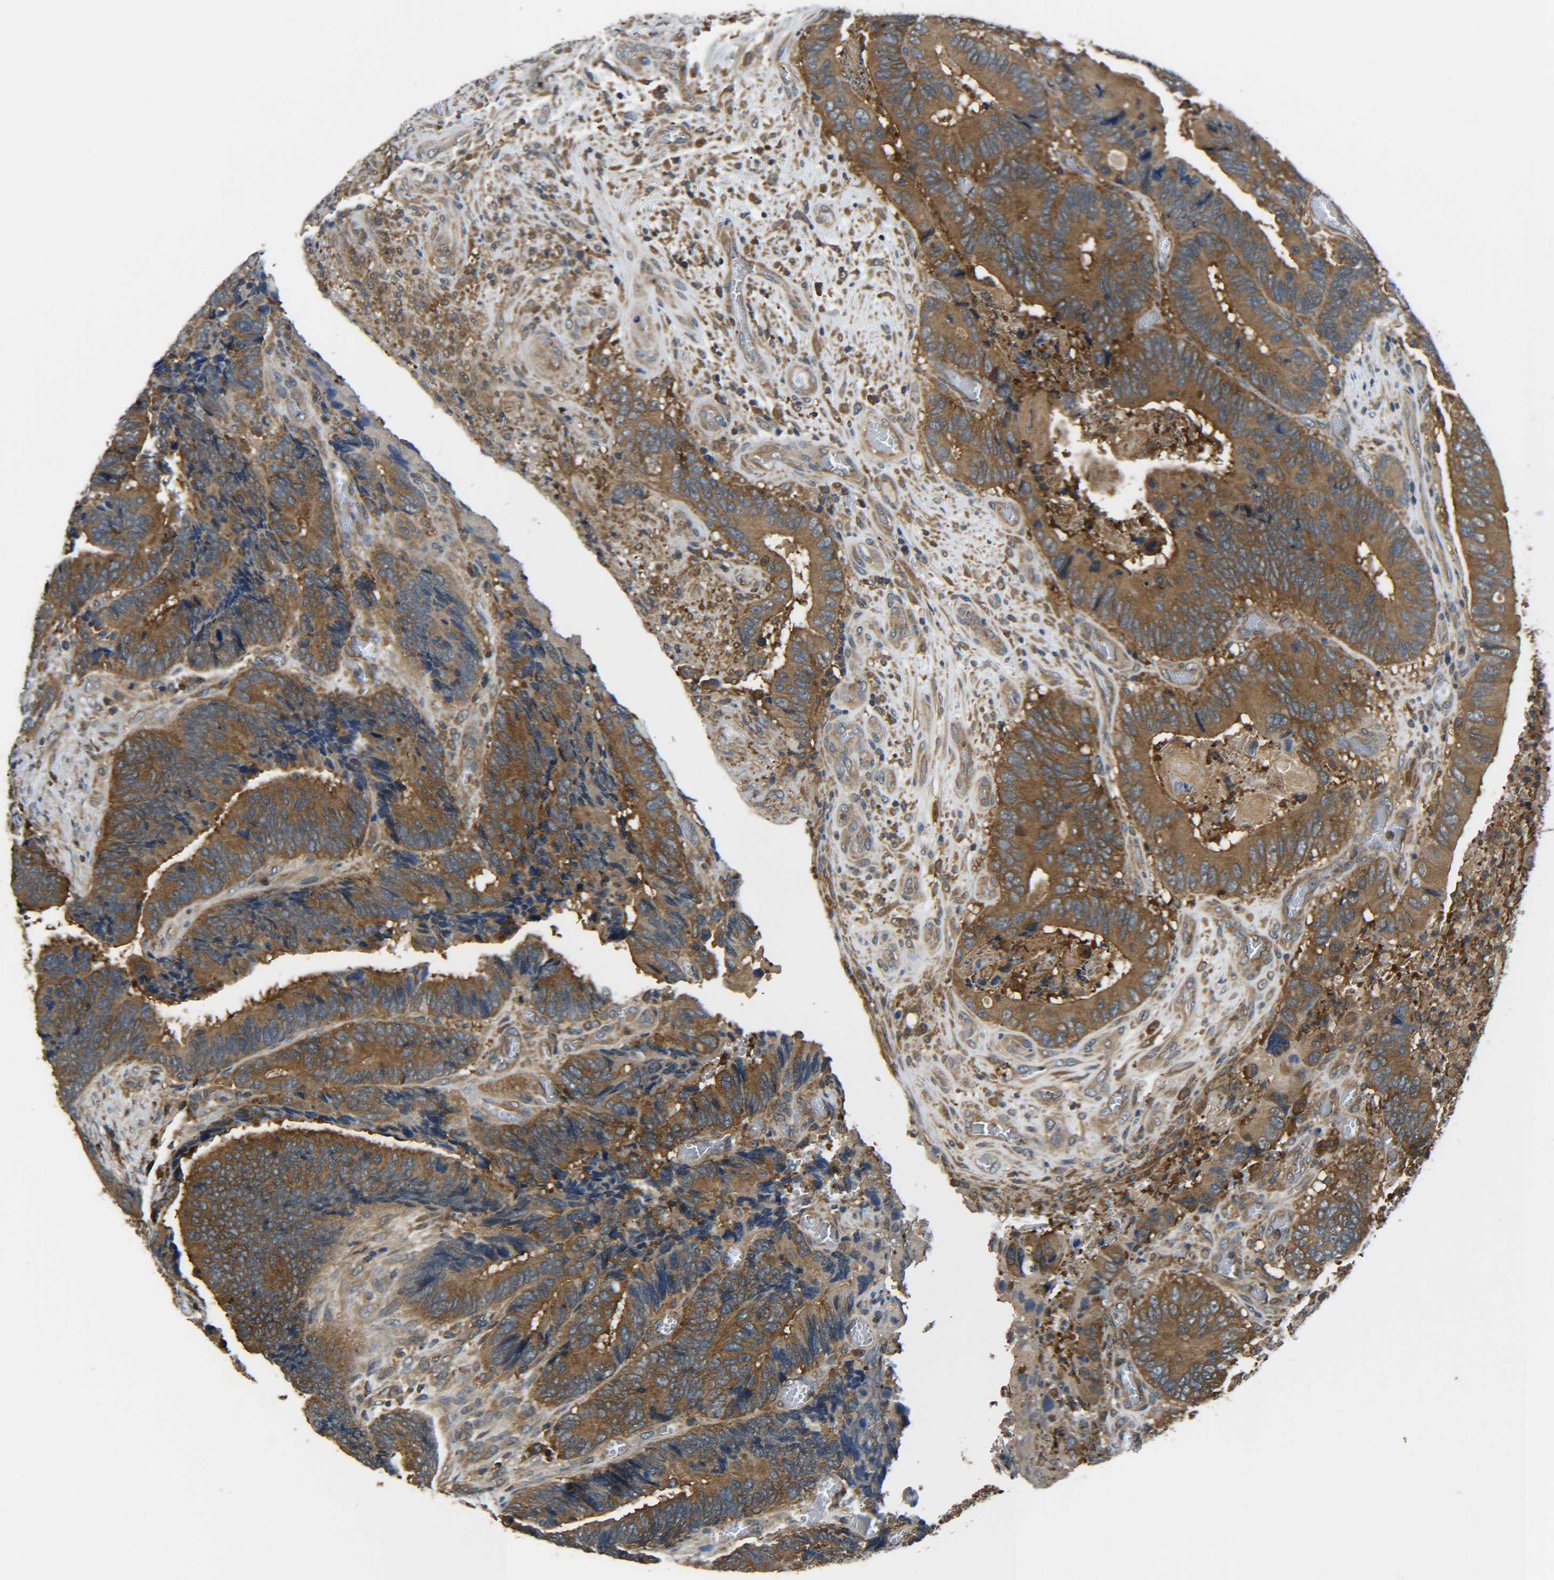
{"staining": {"intensity": "strong", "quantity": ">75%", "location": "cytoplasmic/membranous"}, "tissue": "colorectal cancer", "cell_type": "Tumor cells", "image_type": "cancer", "snomed": [{"axis": "morphology", "description": "Adenocarcinoma, NOS"}, {"axis": "topography", "description": "Colon"}], "caption": "Human adenocarcinoma (colorectal) stained with a brown dye shows strong cytoplasmic/membranous positive staining in approximately >75% of tumor cells.", "gene": "PREB", "patient": {"sex": "male", "age": 72}}